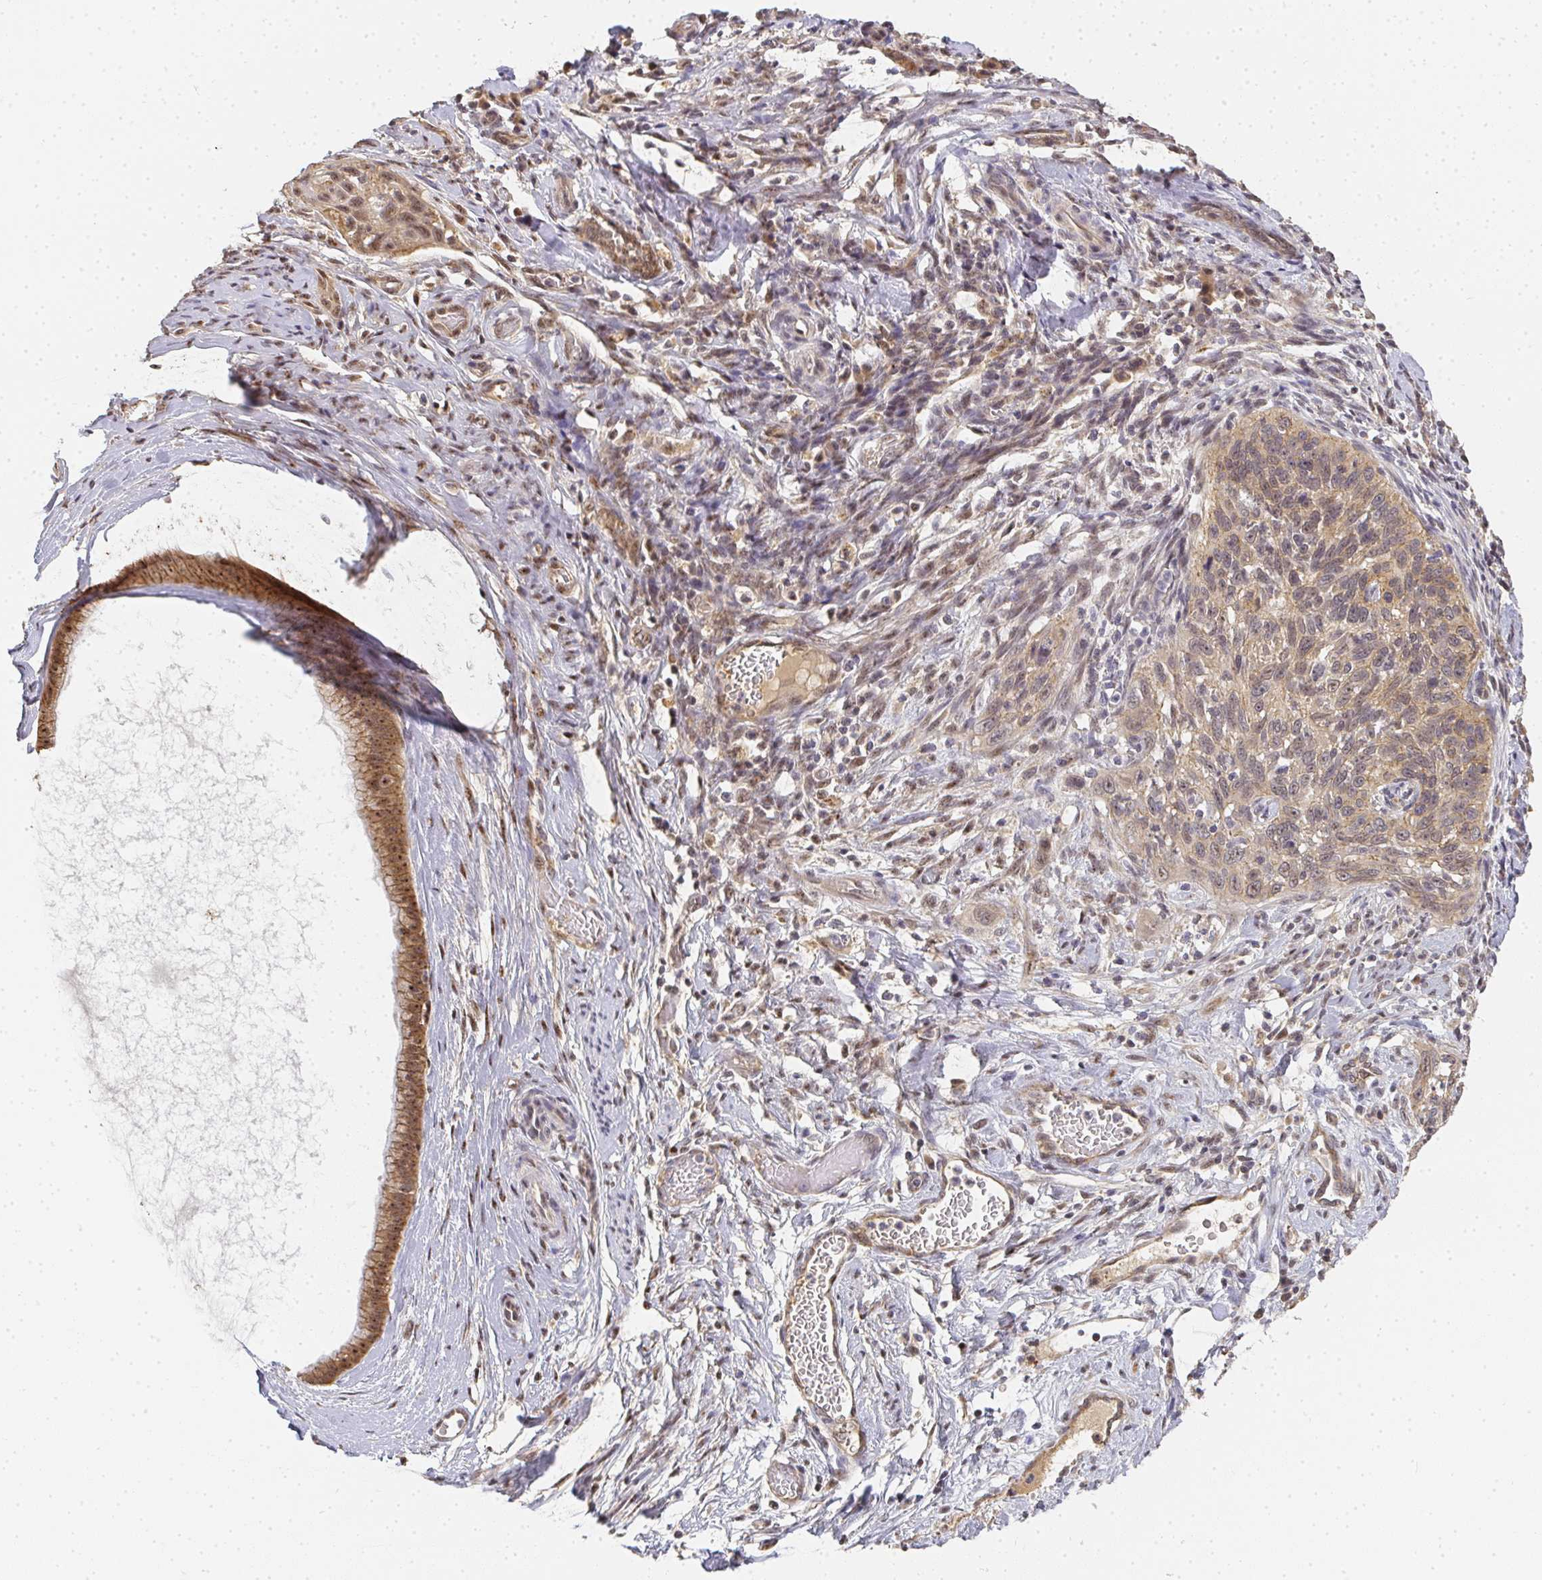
{"staining": {"intensity": "weak", "quantity": "25%-75%", "location": "cytoplasmic/membranous"}, "tissue": "cervical cancer", "cell_type": "Tumor cells", "image_type": "cancer", "snomed": [{"axis": "morphology", "description": "Squamous cell carcinoma, NOS"}, {"axis": "topography", "description": "Cervix"}], "caption": "Immunohistochemistry (DAB (3,3'-diaminobenzidine)) staining of human cervical cancer (squamous cell carcinoma) reveals weak cytoplasmic/membranous protein positivity in about 25%-75% of tumor cells.", "gene": "SLC35B3", "patient": {"sex": "female", "age": 51}}